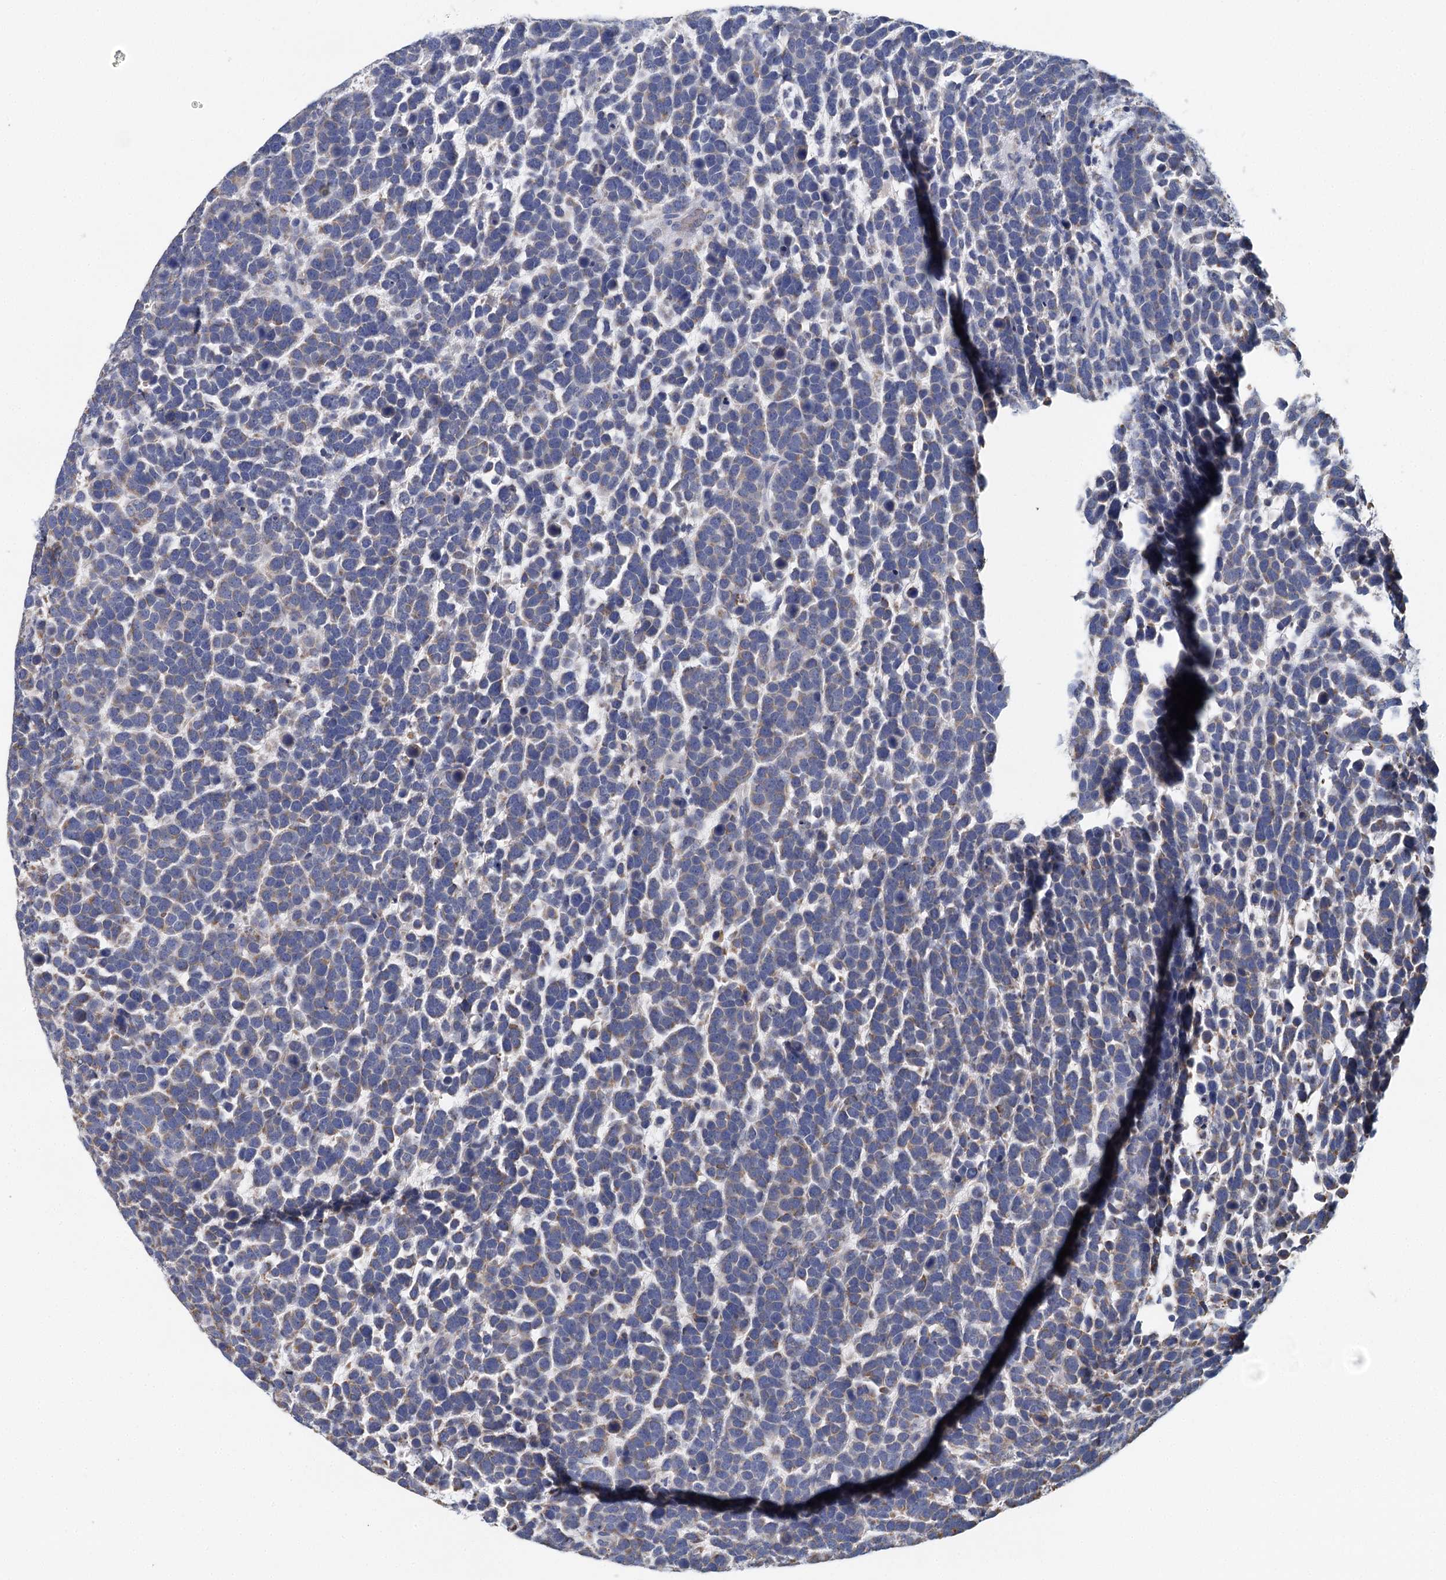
{"staining": {"intensity": "weak", "quantity": "<25%", "location": "cytoplasmic/membranous"}, "tissue": "urothelial cancer", "cell_type": "Tumor cells", "image_type": "cancer", "snomed": [{"axis": "morphology", "description": "Urothelial carcinoma, High grade"}, {"axis": "topography", "description": "Urinary bladder"}], "caption": "Immunohistochemistry (IHC) photomicrograph of neoplastic tissue: human urothelial carcinoma (high-grade) stained with DAB (3,3'-diaminobenzidine) shows no significant protein positivity in tumor cells. (DAB immunohistochemistry with hematoxylin counter stain).", "gene": "ANKRD16", "patient": {"sex": "female", "age": 82}}